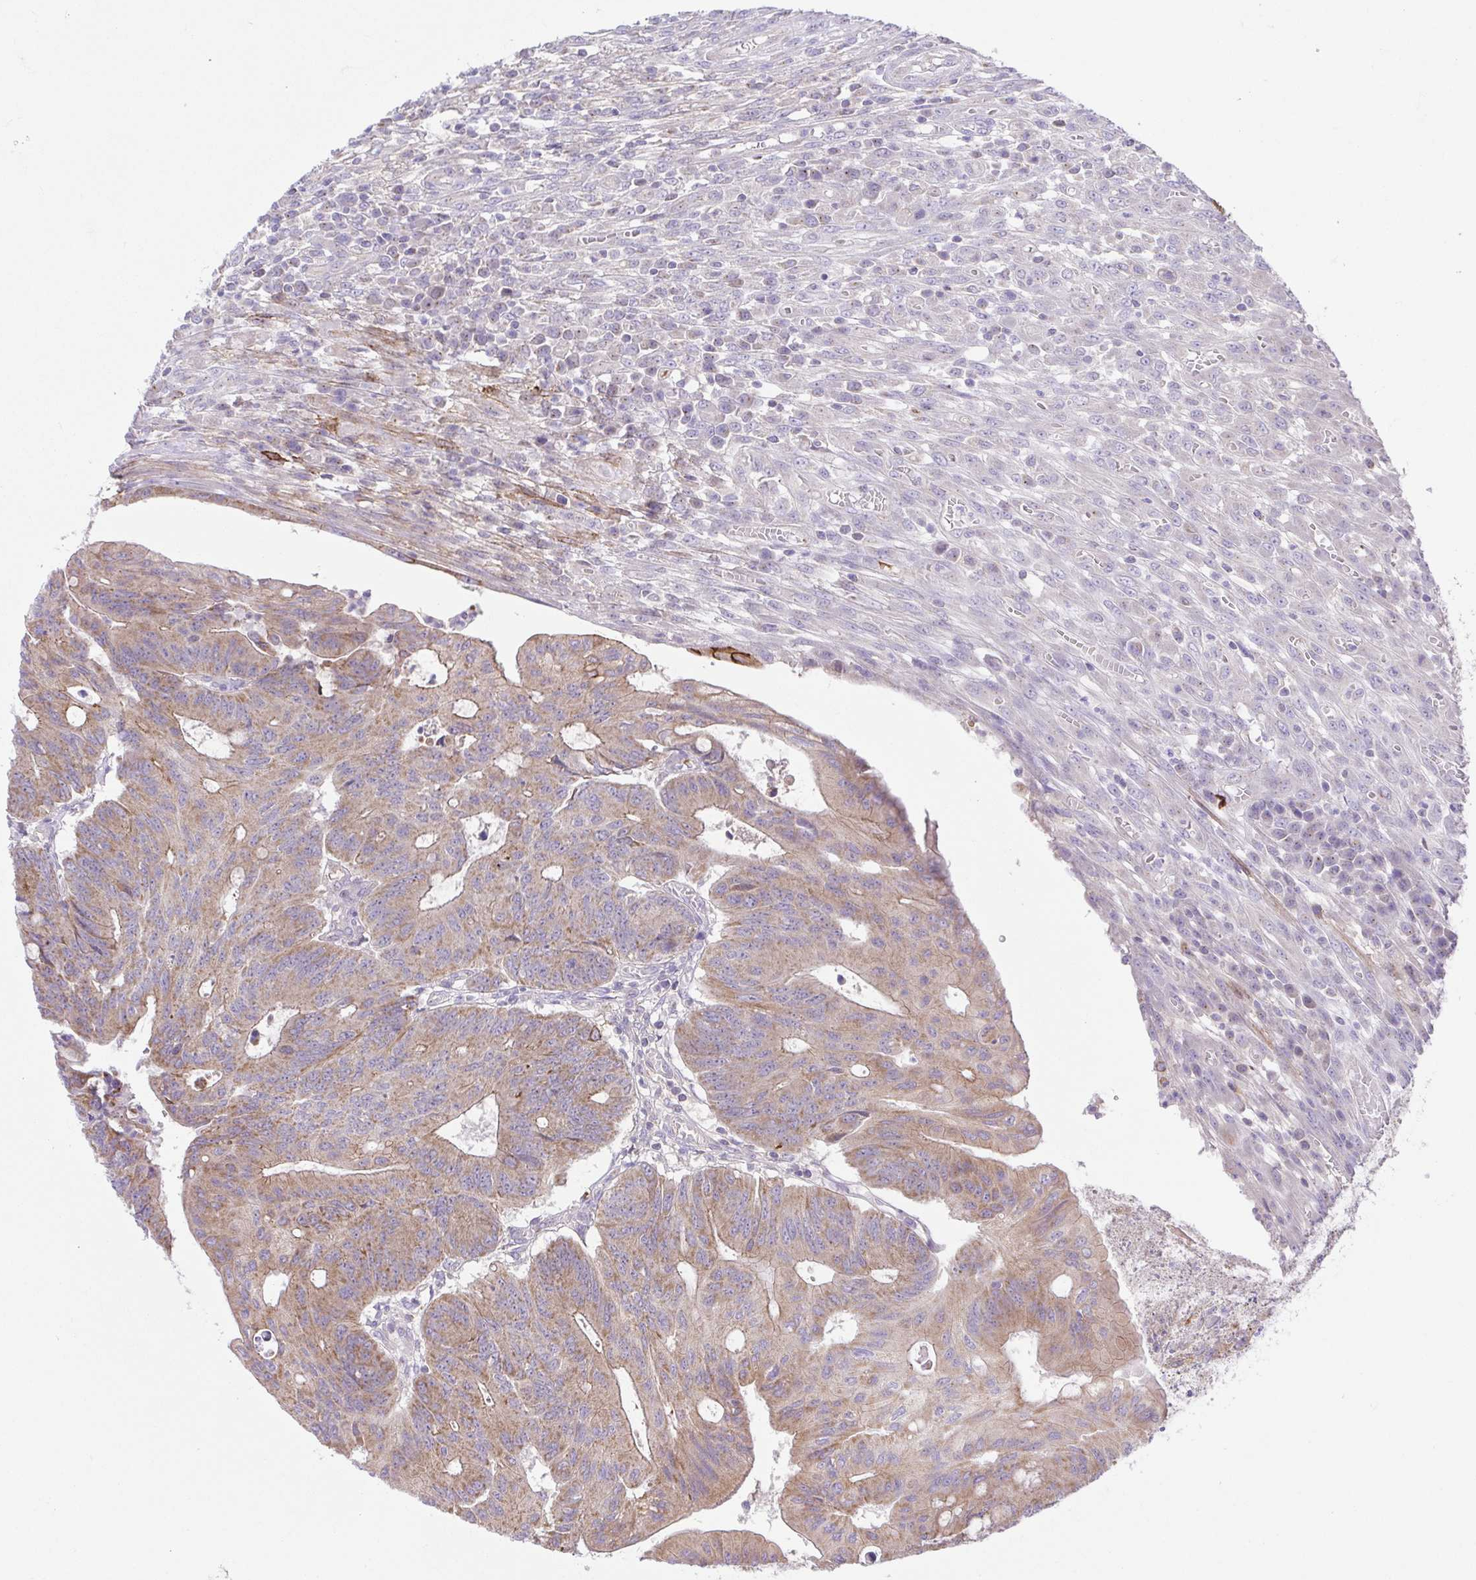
{"staining": {"intensity": "weak", "quantity": ">75%", "location": "cytoplasmic/membranous"}, "tissue": "colorectal cancer", "cell_type": "Tumor cells", "image_type": "cancer", "snomed": [{"axis": "morphology", "description": "Adenocarcinoma, NOS"}, {"axis": "topography", "description": "Colon"}], "caption": "Immunohistochemistry (IHC) micrograph of neoplastic tissue: adenocarcinoma (colorectal) stained using immunohistochemistry demonstrates low levels of weak protein expression localized specifically in the cytoplasmic/membranous of tumor cells, appearing as a cytoplasmic/membranous brown color.", "gene": "SLC13A1", "patient": {"sex": "male", "age": 65}}